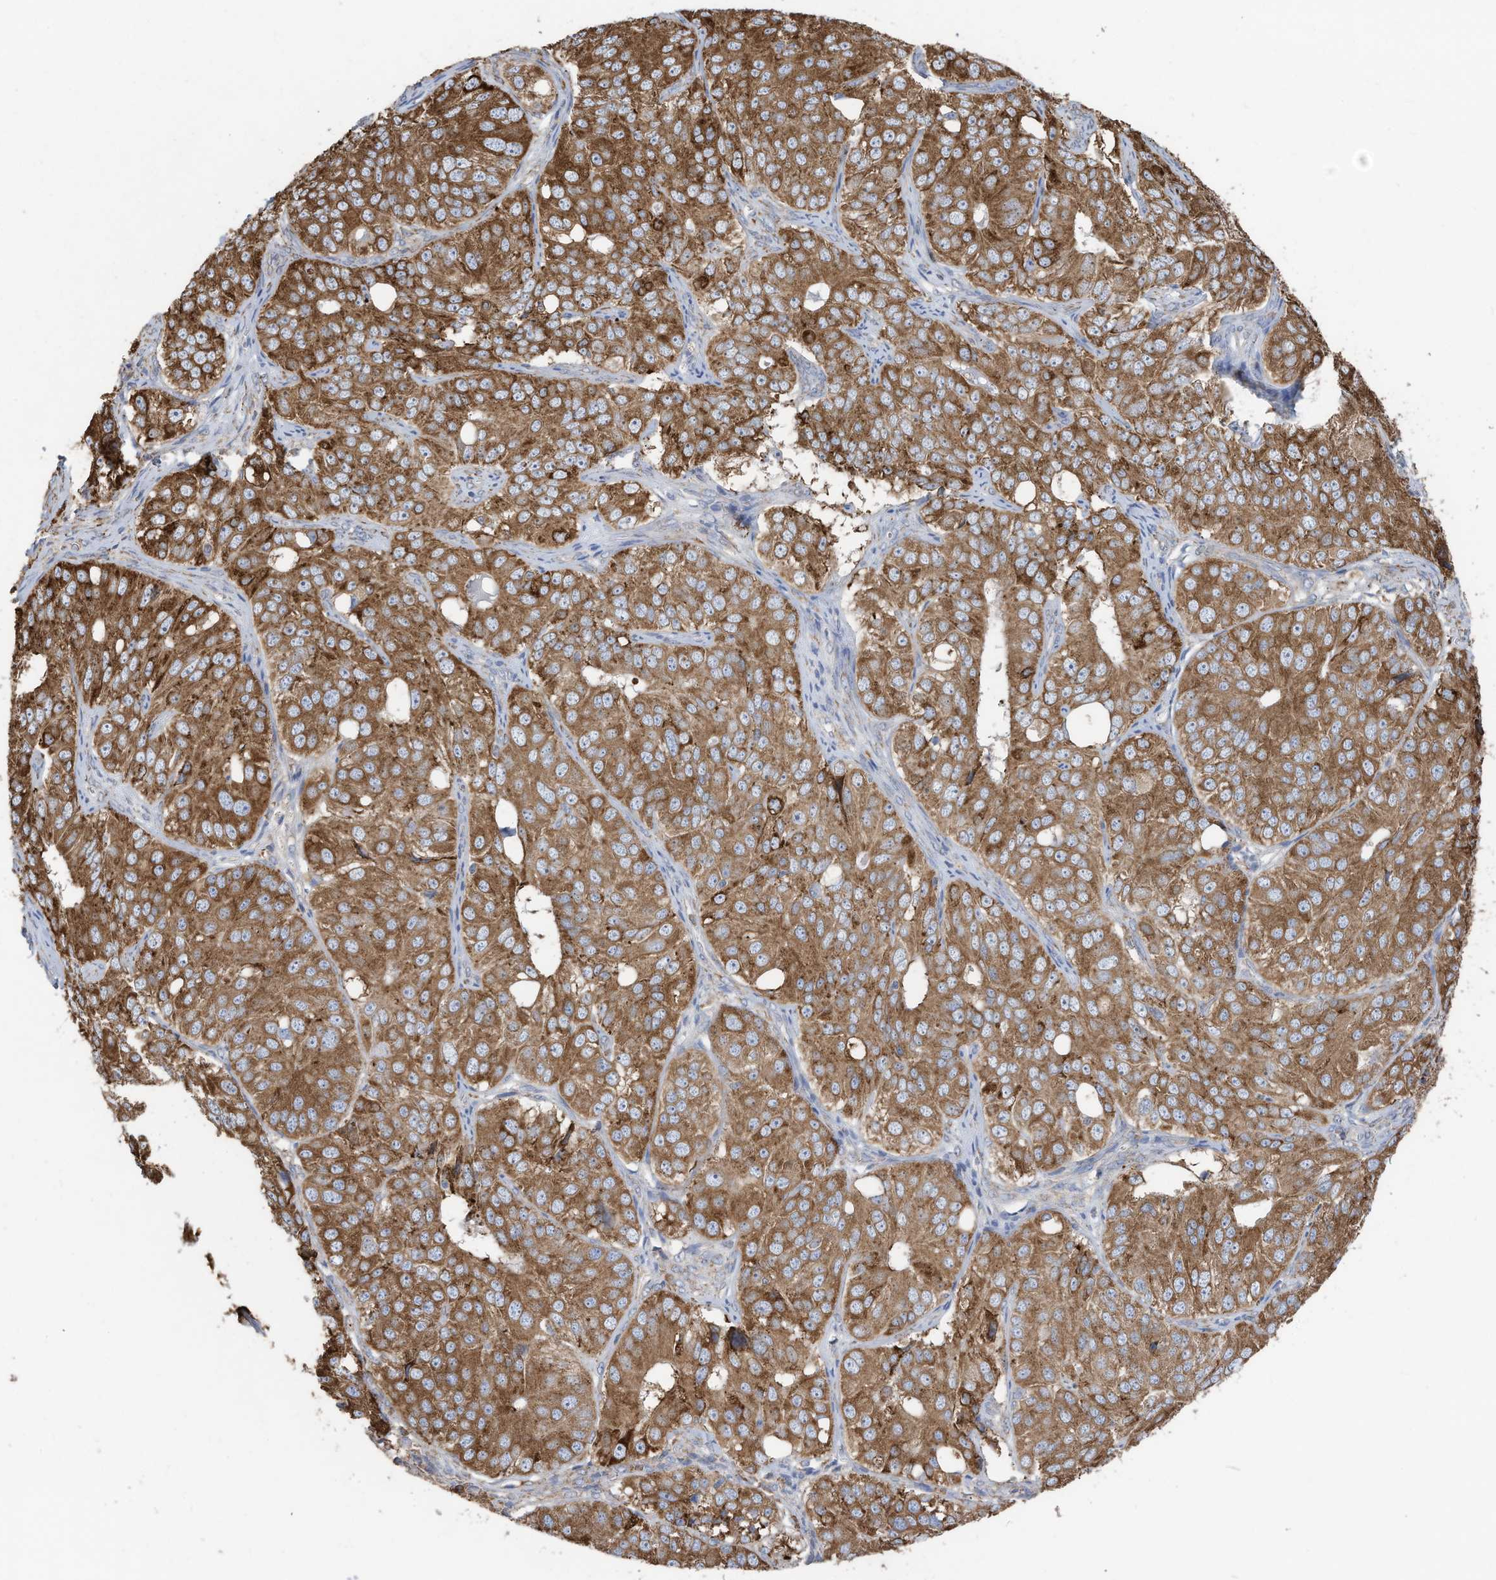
{"staining": {"intensity": "moderate", "quantity": ">75%", "location": "cytoplasmic/membranous"}, "tissue": "ovarian cancer", "cell_type": "Tumor cells", "image_type": "cancer", "snomed": [{"axis": "morphology", "description": "Carcinoma, endometroid"}, {"axis": "topography", "description": "Ovary"}], "caption": "This histopathology image shows immunohistochemistry (IHC) staining of human endometroid carcinoma (ovarian), with medium moderate cytoplasmic/membranous expression in about >75% of tumor cells.", "gene": "ZNF354C", "patient": {"sex": "female", "age": 51}}